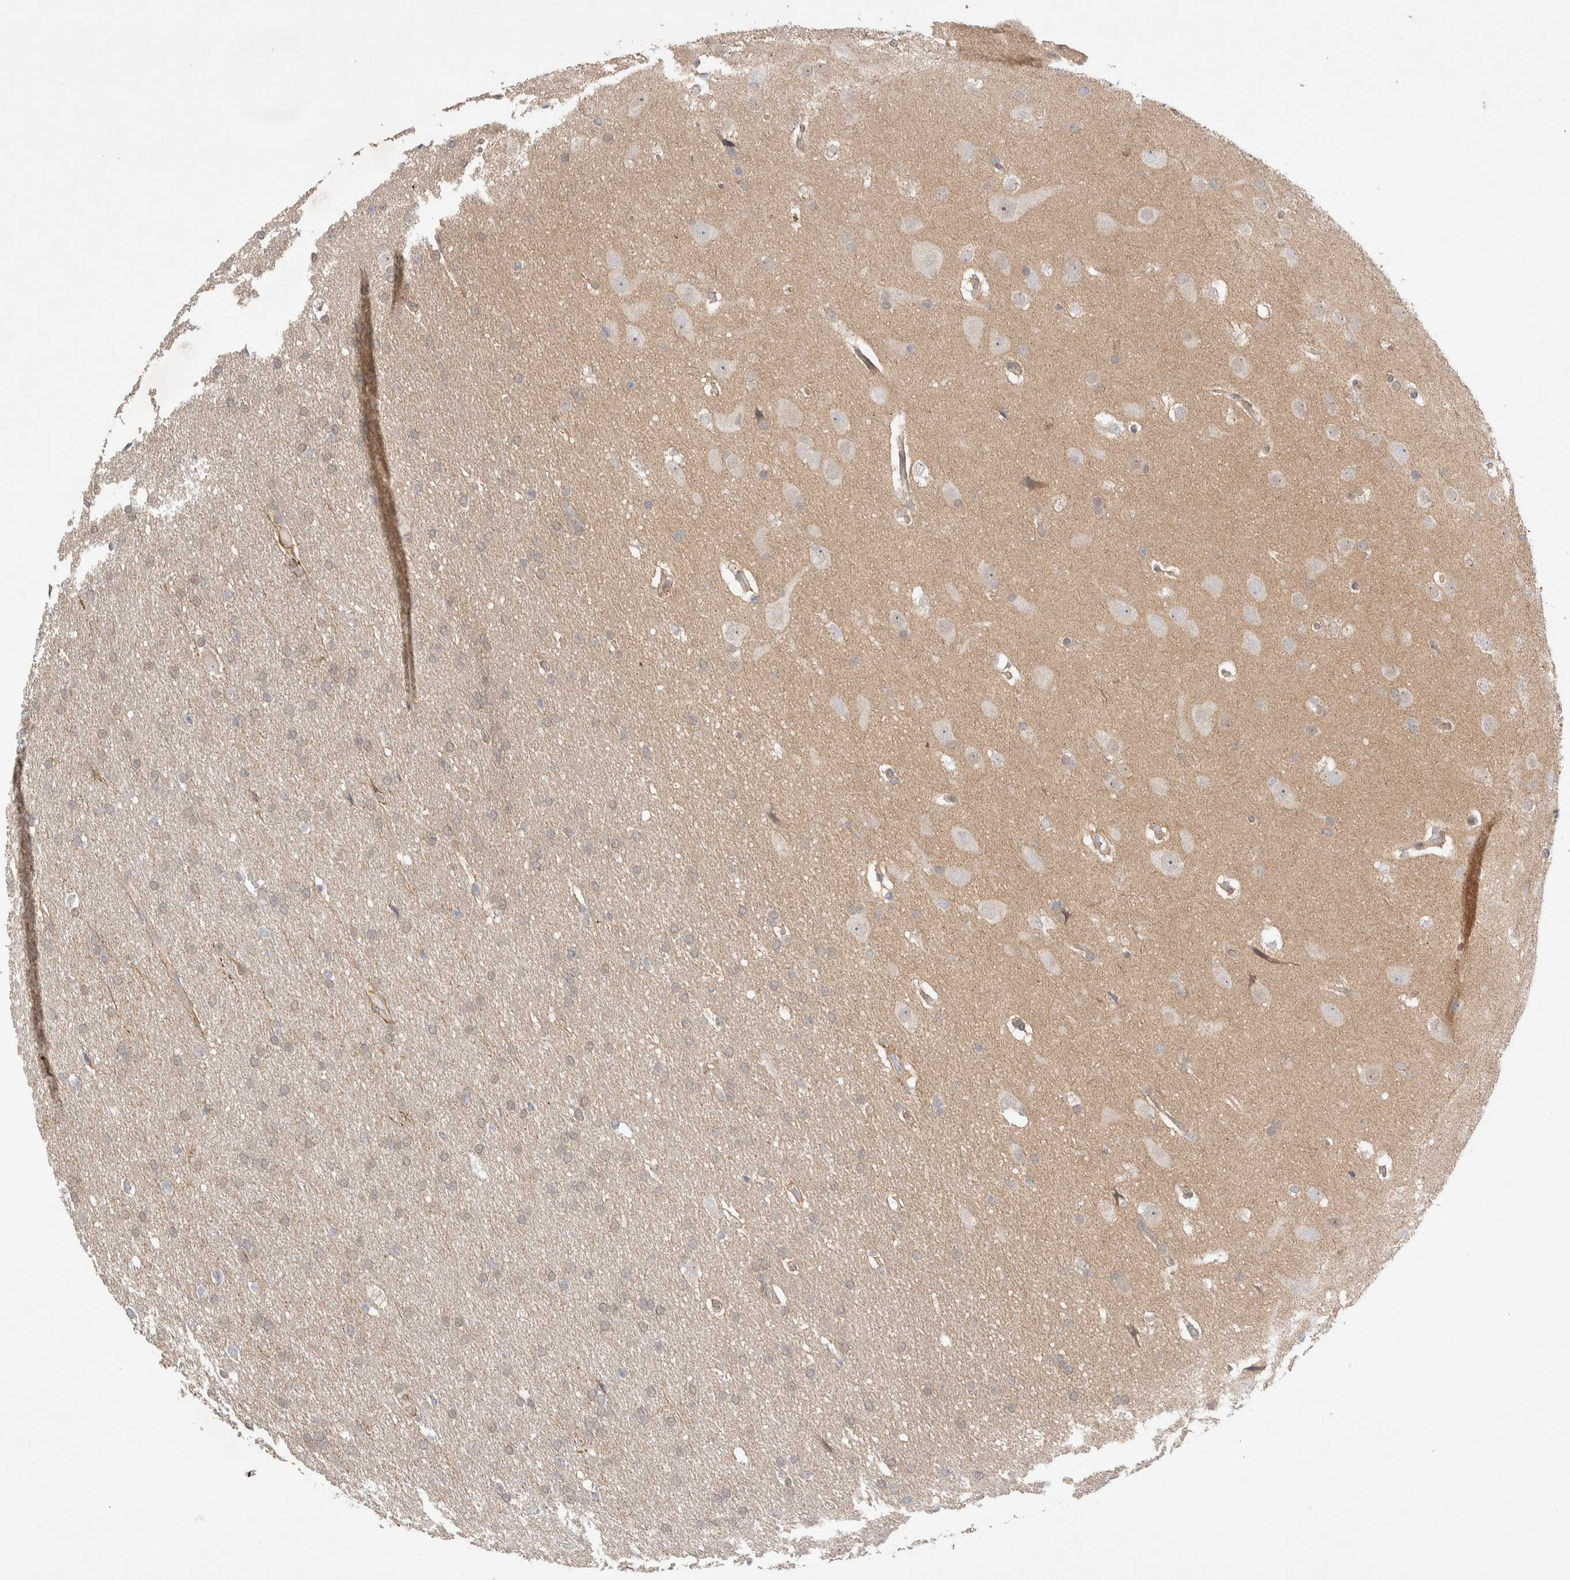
{"staining": {"intensity": "negative", "quantity": "none", "location": "none"}, "tissue": "glioma", "cell_type": "Tumor cells", "image_type": "cancer", "snomed": [{"axis": "morphology", "description": "Glioma, malignant, Low grade"}, {"axis": "topography", "description": "Brain"}], "caption": "This is a histopathology image of immunohistochemistry (IHC) staining of glioma, which shows no expression in tumor cells.", "gene": "SLC29A1", "patient": {"sex": "female", "age": 37}}